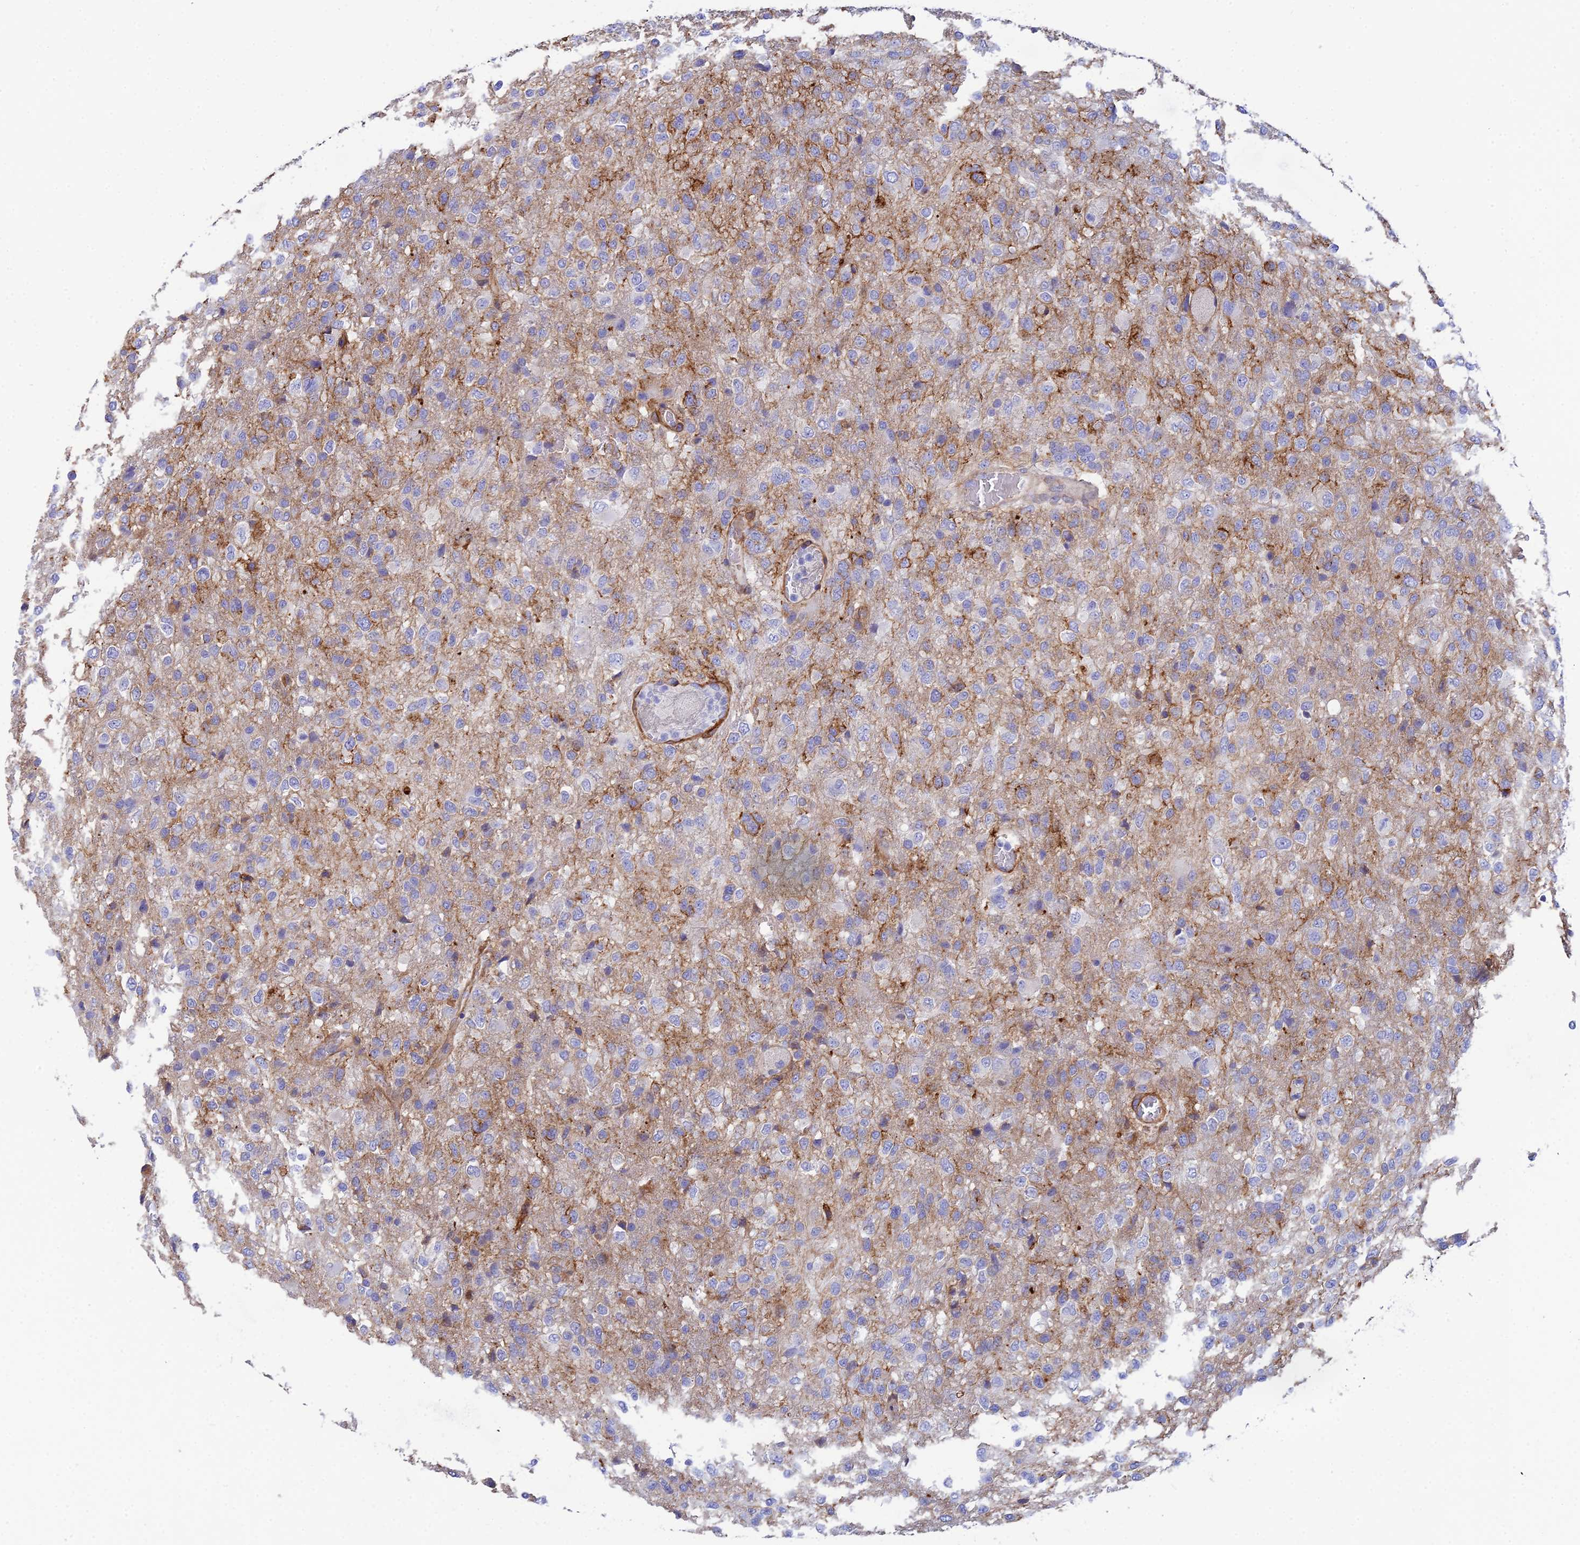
{"staining": {"intensity": "moderate", "quantity": "<25%", "location": "cytoplasmic/membranous"}, "tissue": "glioma", "cell_type": "Tumor cells", "image_type": "cancer", "snomed": [{"axis": "morphology", "description": "Glioma, malignant, High grade"}, {"axis": "topography", "description": "Brain"}], "caption": "The image displays staining of malignant glioma (high-grade), revealing moderate cytoplasmic/membranous protein staining (brown color) within tumor cells. Using DAB (3,3'-diaminobenzidine) (brown) and hematoxylin (blue) stains, captured at high magnification using brightfield microscopy.", "gene": "CSPG4", "patient": {"sex": "female", "age": 74}}